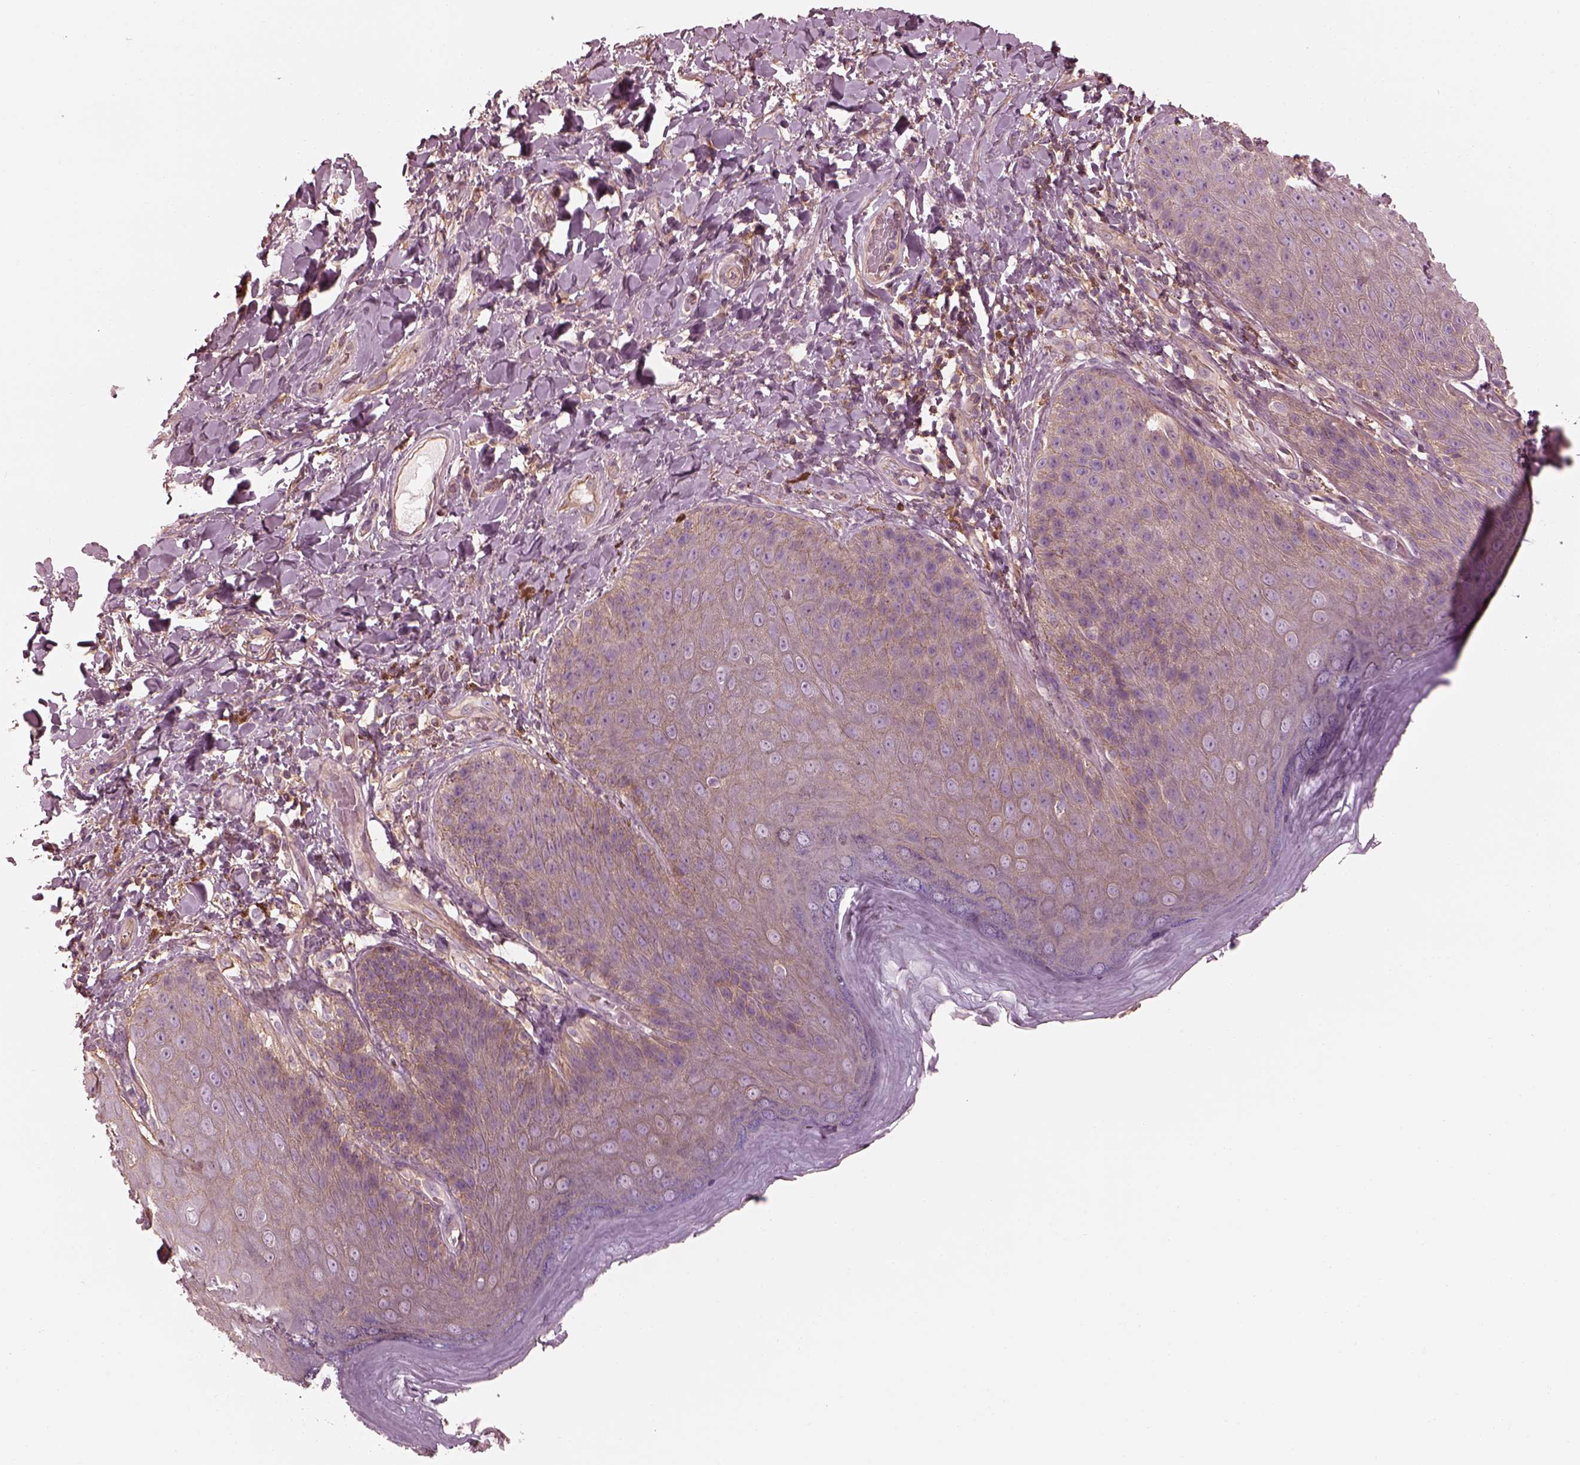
{"staining": {"intensity": "weak", "quantity": ">75%", "location": "cytoplasmic/membranous"}, "tissue": "skin", "cell_type": "Epidermal cells", "image_type": "normal", "snomed": [{"axis": "morphology", "description": "Normal tissue, NOS"}, {"axis": "topography", "description": "Anal"}], "caption": "Protein expression analysis of unremarkable human skin reveals weak cytoplasmic/membranous positivity in about >75% of epidermal cells.", "gene": "ELAPOR1", "patient": {"sex": "male", "age": 53}}